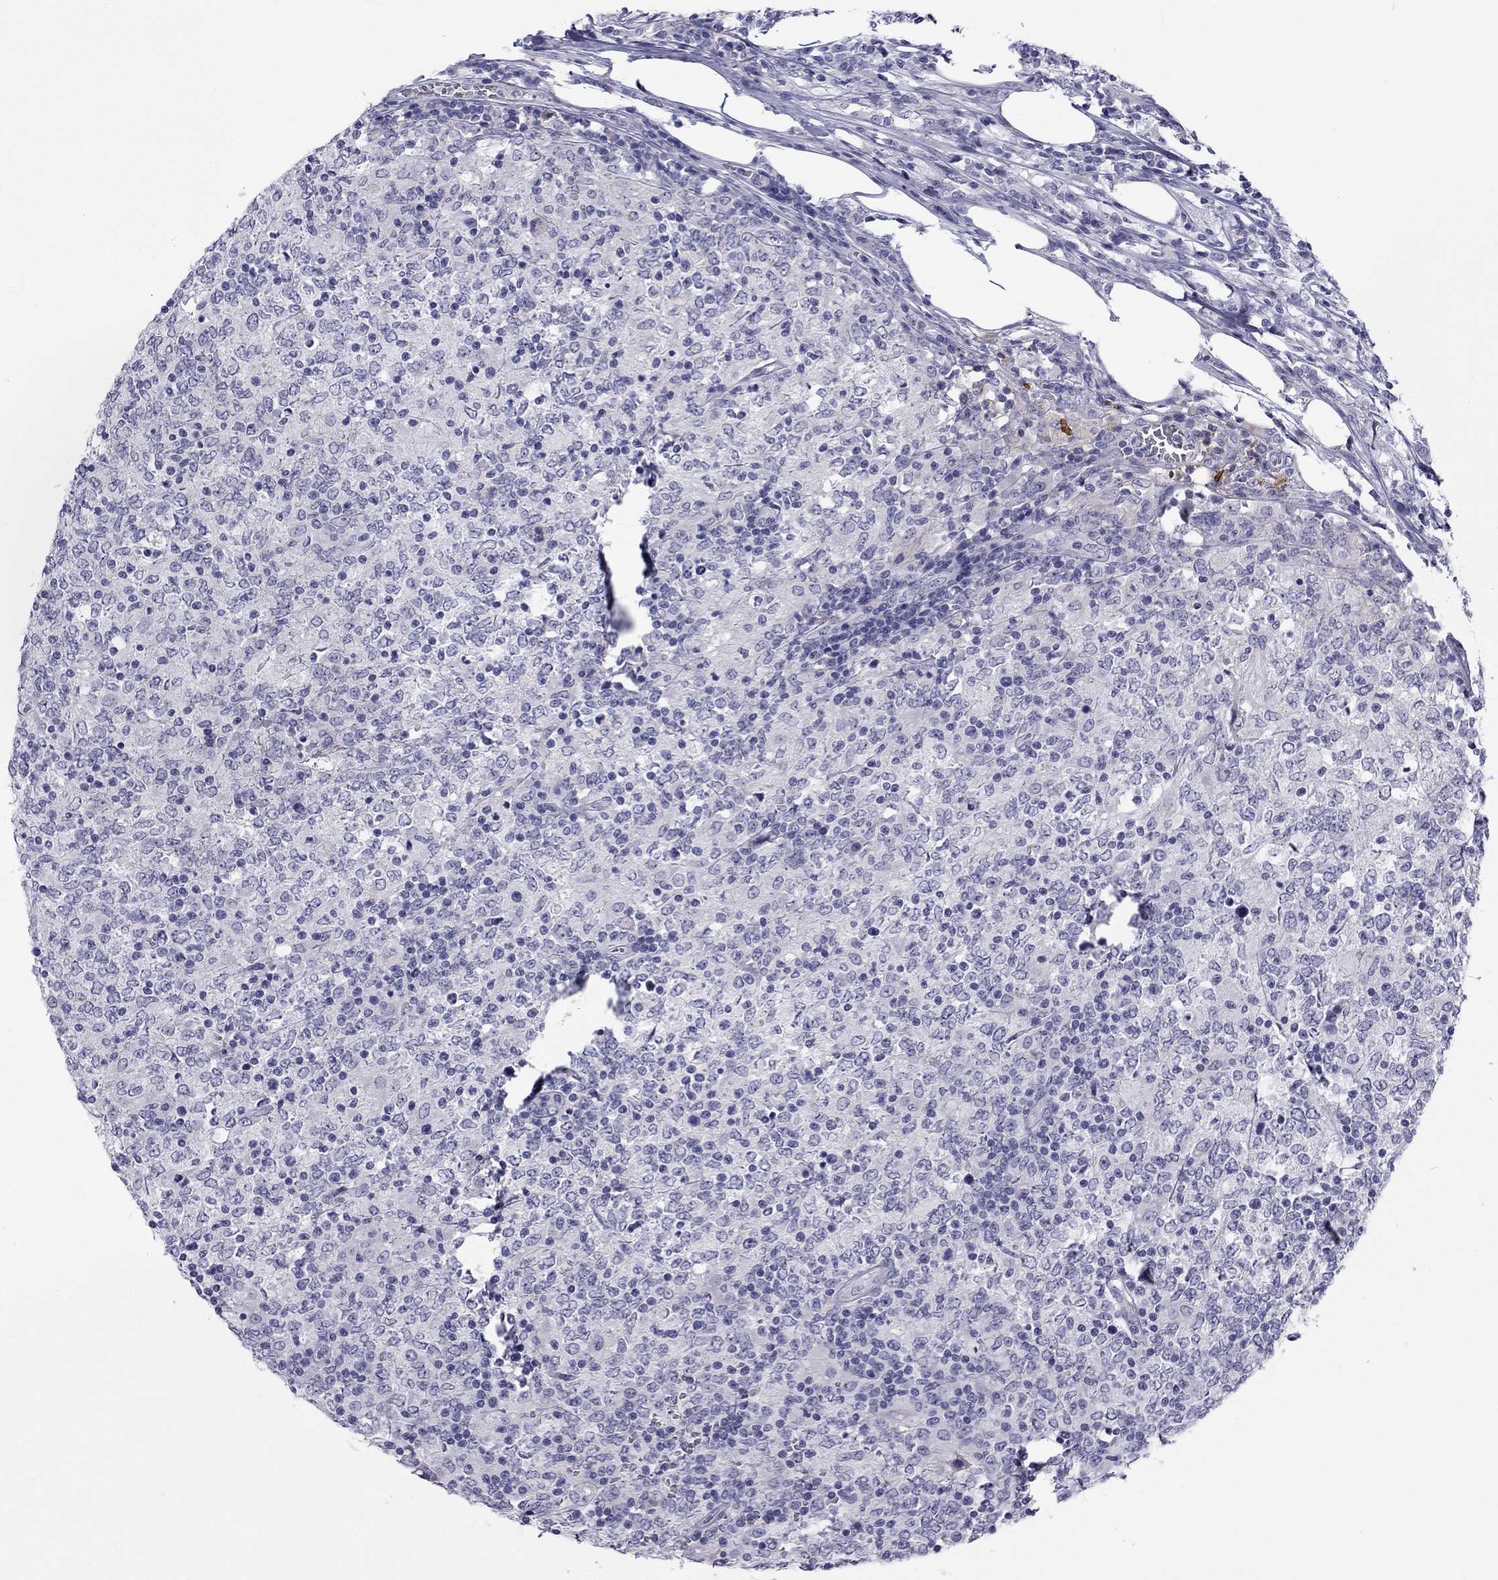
{"staining": {"intensity": "negative", "quantity": "none", "location": "none"}, "tissue": "lymphoma", "cell_type": "Tumor cells", "image_type": "cancer", "snomed": [{"axis": "morphology", "description": "Malignant lymphoma, non-Hodgkin's type, High grade"}, {"axis": "topography", "description": "Lymph node"}], "caption": "A high-resolution photomicrograph shows immunohistochemistry staining of lymphoma, which demonstrates no significant expression in tumor cells.", "gene": "CLPSL2", "patient": {"sex": "female", "age": 84}}